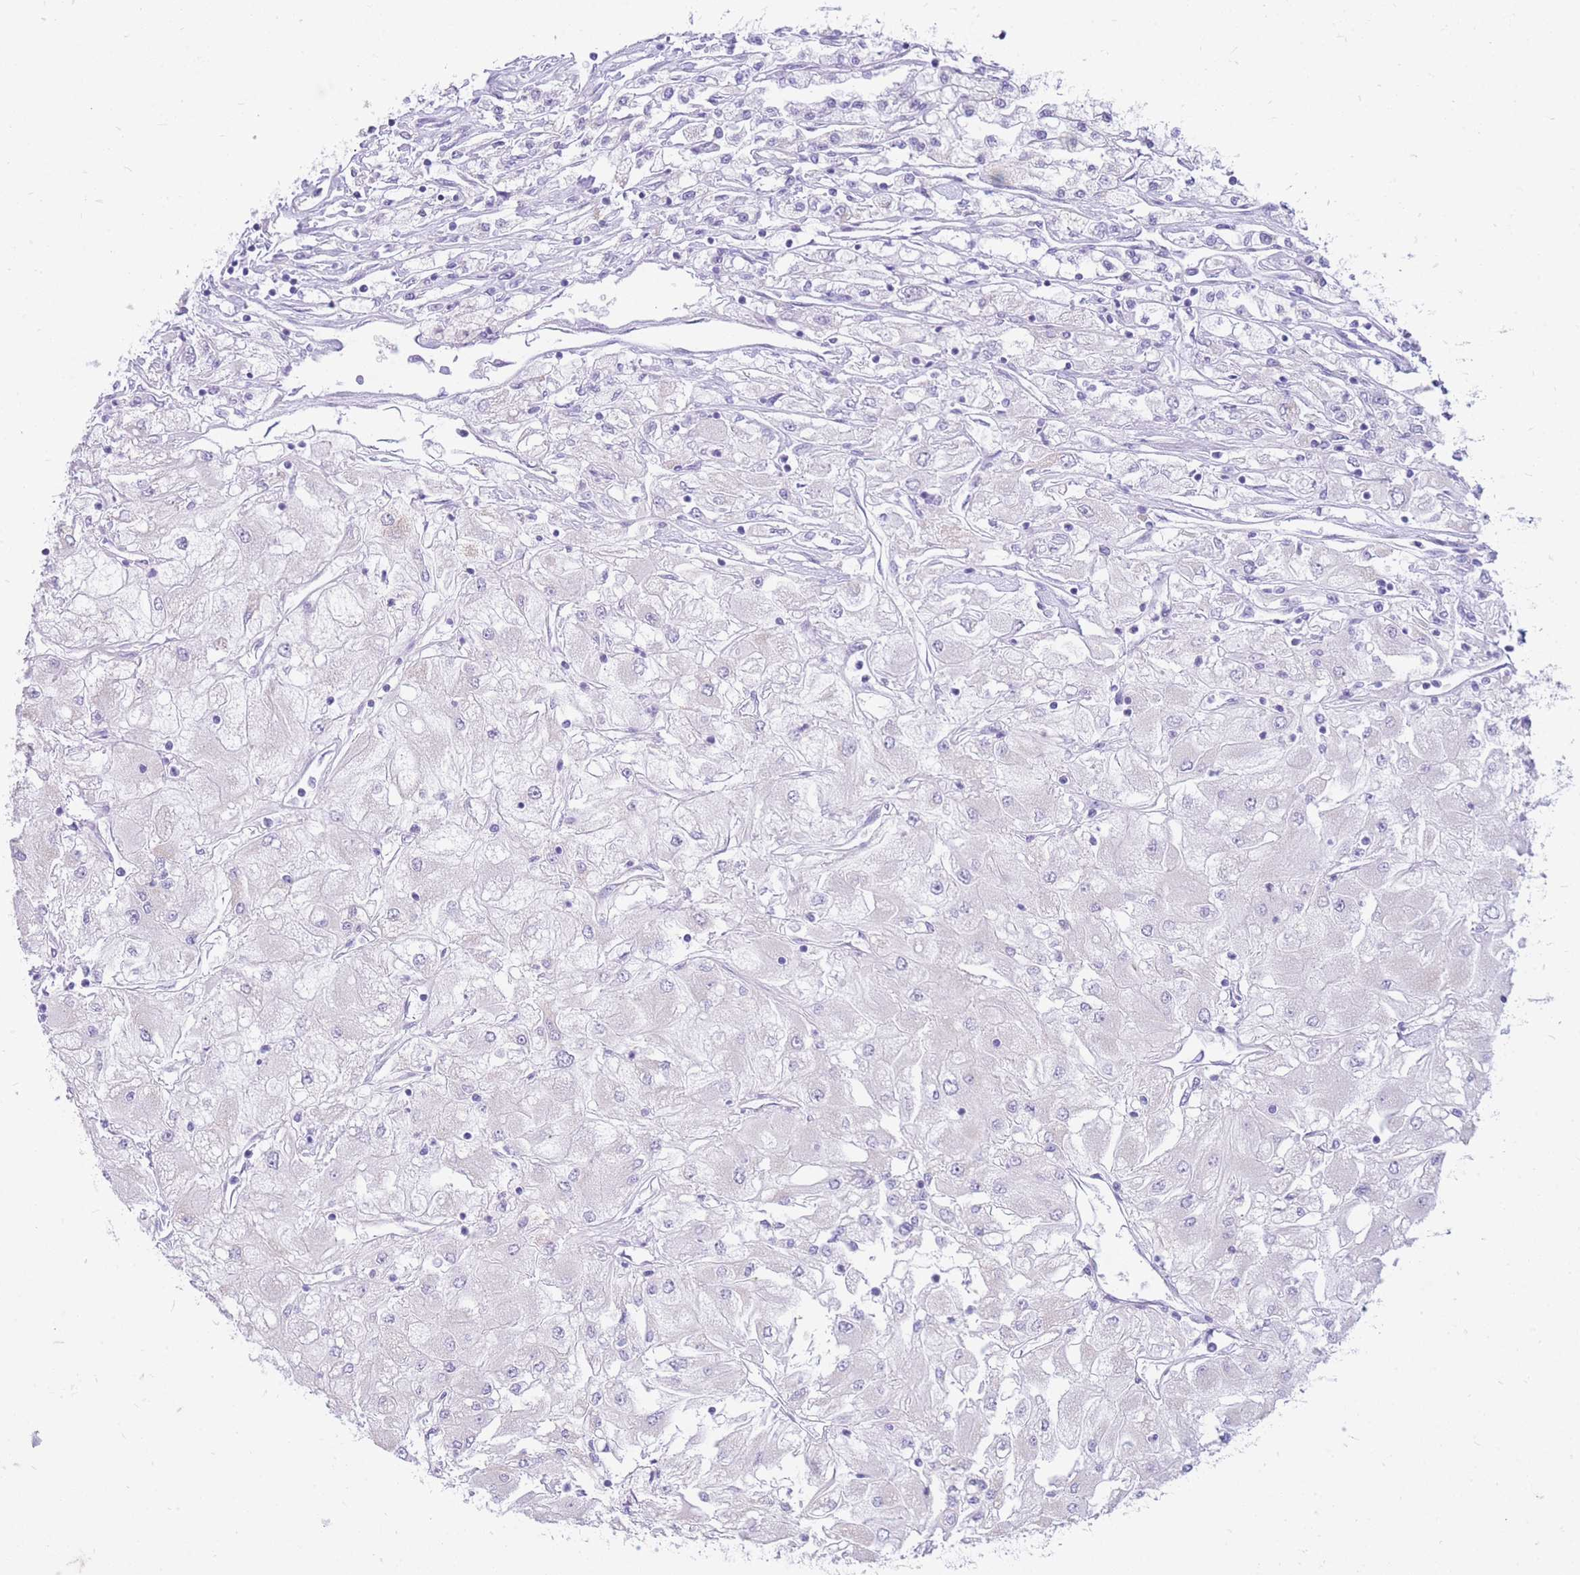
{"staining": {"intensity": "negative", "quantity": "none", "location": "none"}, "tissue": "renal cancer", "cell_type": "Tumor cells", "image_type": "cancer", "snomed": [{"axis": "morphology", "description": "Adenocarcinoma, NOS"}, {"axis": "topography", "description": "Kidney"}], "caption": "Immunohistochemistry histopathology image of human renal adenocarcinoma stained for a protein (brown), which shows no staining in tumor cells.", "gene": "ZFP37", "patient": {"sex": "male", "age": 80}}